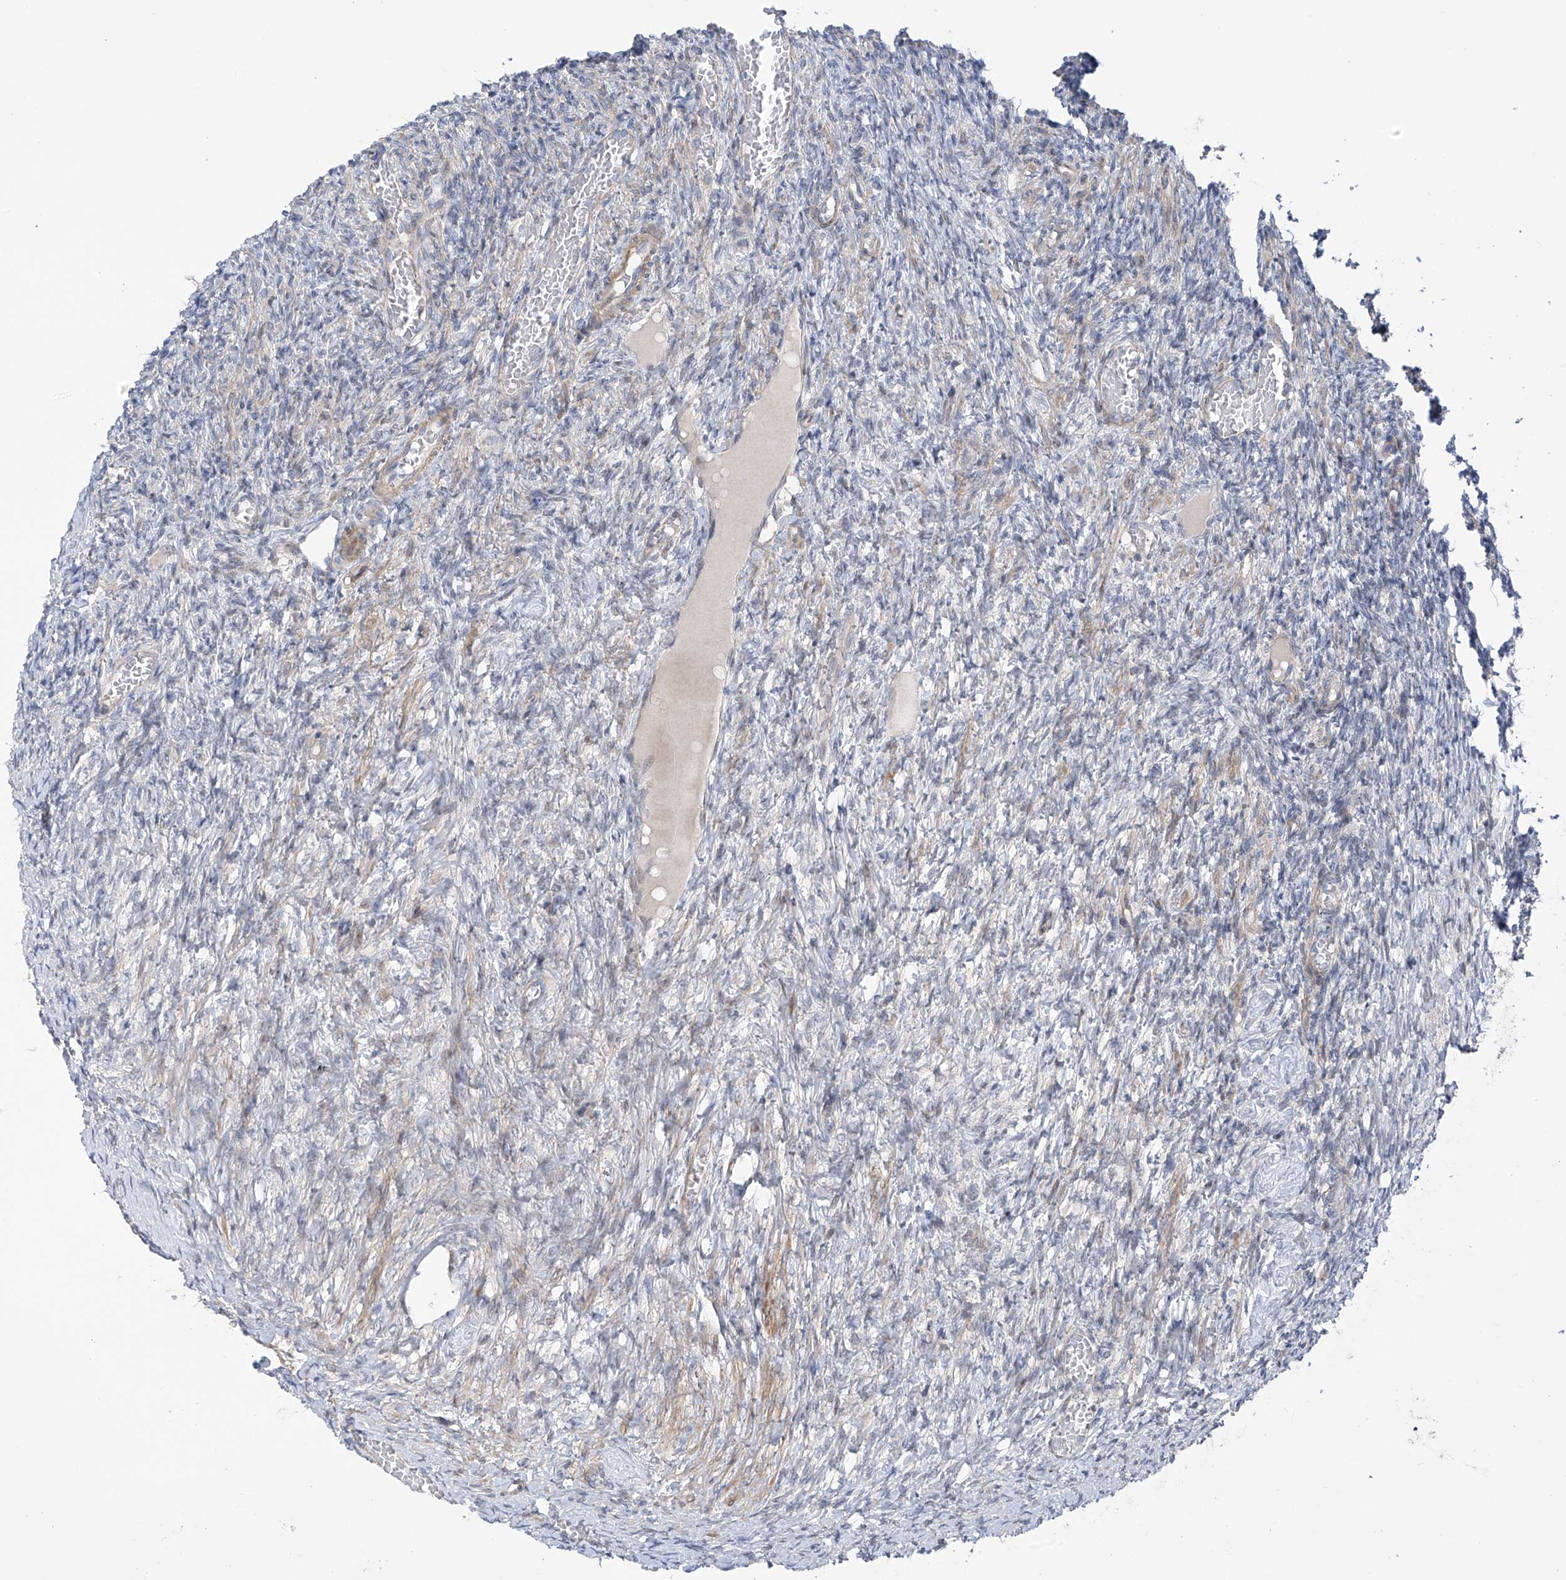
{"staining": {"intensity": "negative", "quantity": "none", "location": "none"}, "tissue": "ovary", "cell_type": "Ovarian stroma cells", "image_type": "normal", "snomed": [{"axis": "morphology", "description": "Normal tissue, NOS"}, {"axis": "topography", "description": "Ovary"}], "caption": "Ovarian stroma cells are negative for protein expression in benign human ovary. (Immunohistochemistry (ihc), brightfield microscopy, high magnification).", "gene": "ZNF641", "patient": {"sex": "female", "age": 27}}